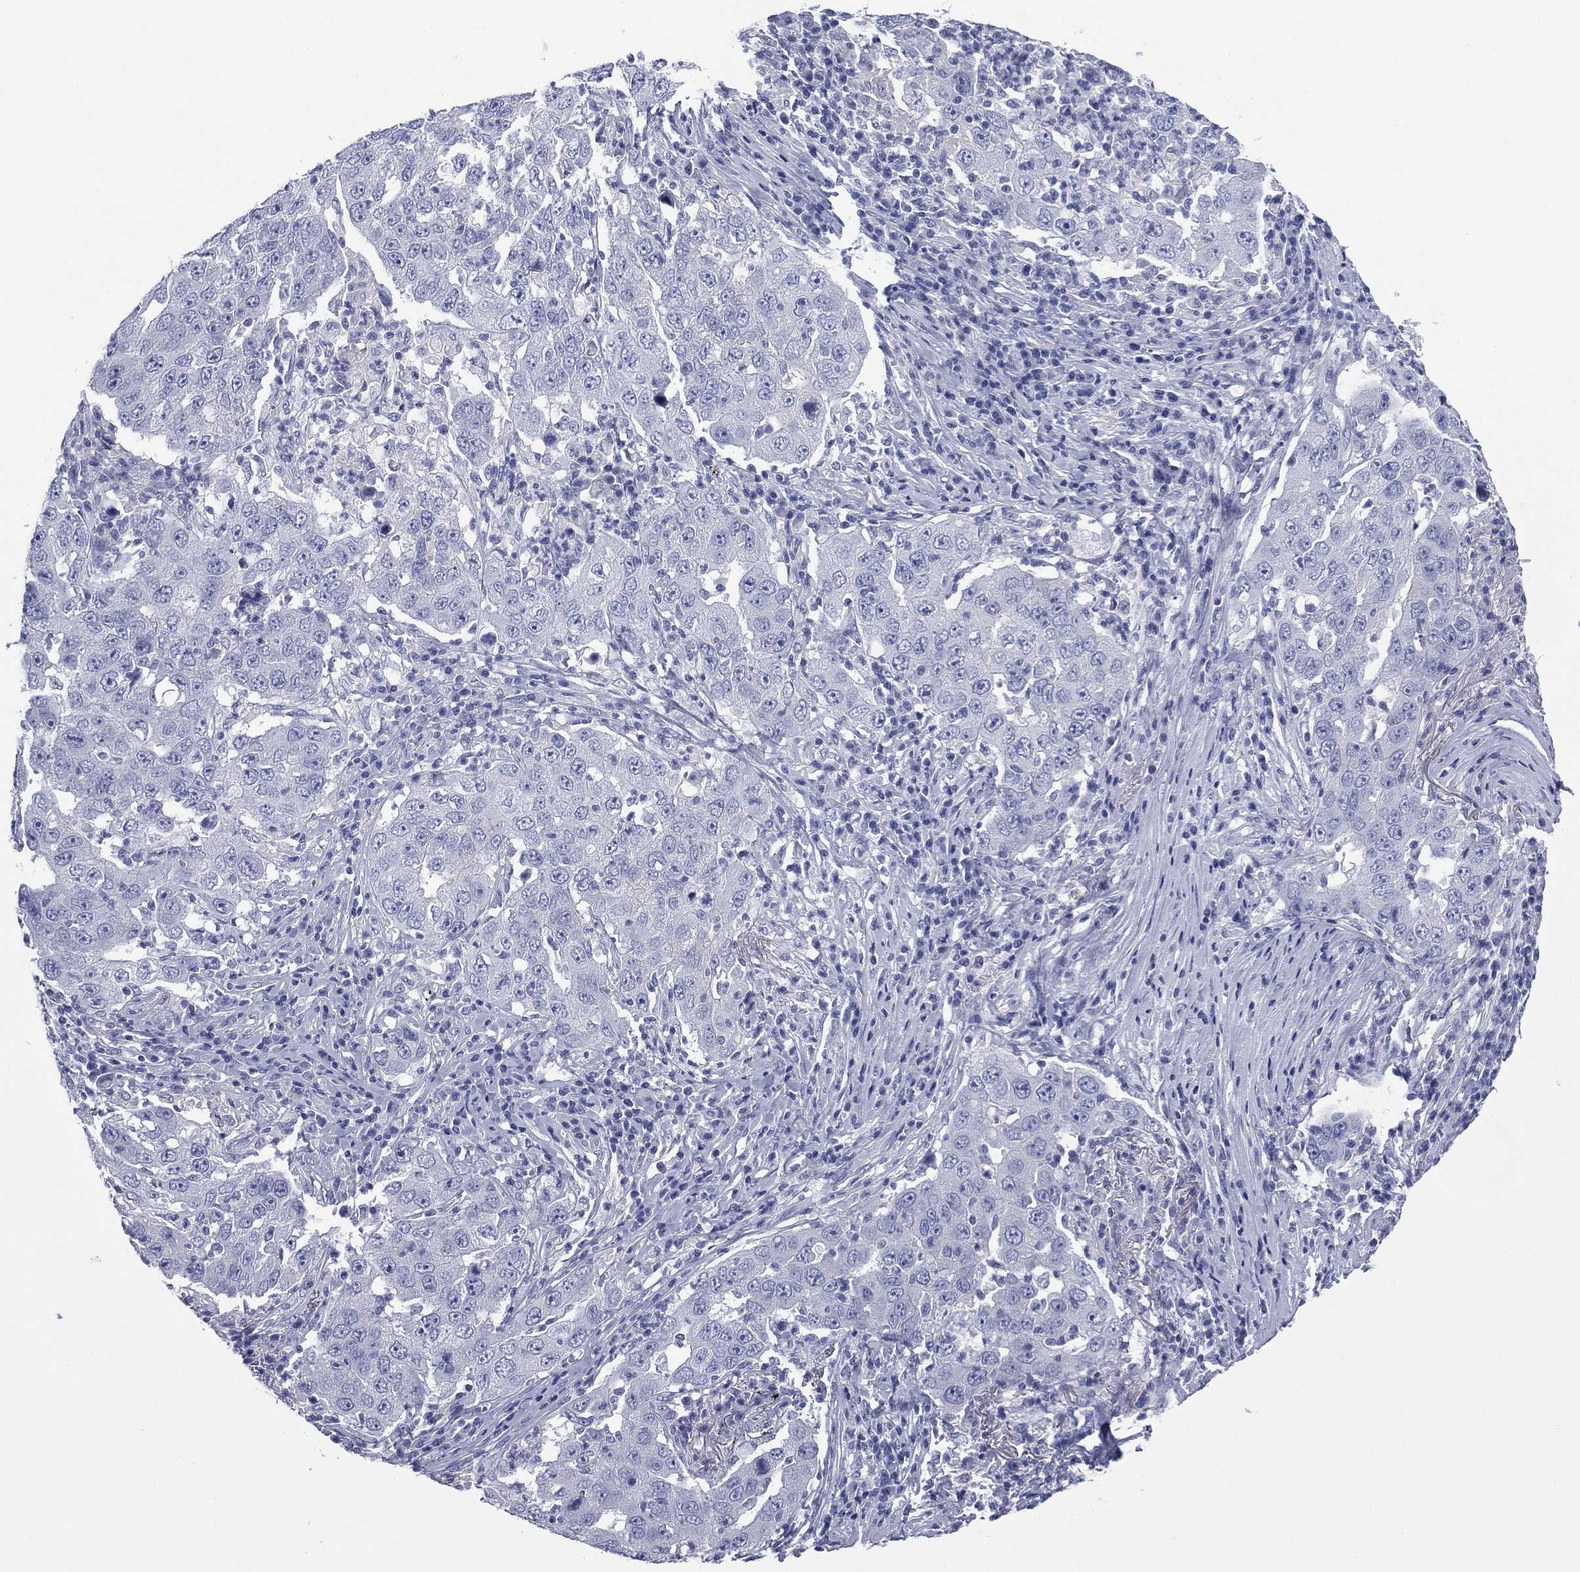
{"staining": {"intensity": "negative", "quantity": "none", "location": "none"}, "tissue": "lung cancer", "cell_type": "Tumor cells", "image_type": "cancer", "snomed": [{"axis": "morphology", "description": "Adenocarcinoma, NOS"}, {"axis": "topography", "description": "Lung"}], "caption": "IHC of lung cancer reveals no staining in tumor cells. Nuclei are stained in blue.", "gene": "FCER2", "patient": {"sex": "male", "age": 73}}